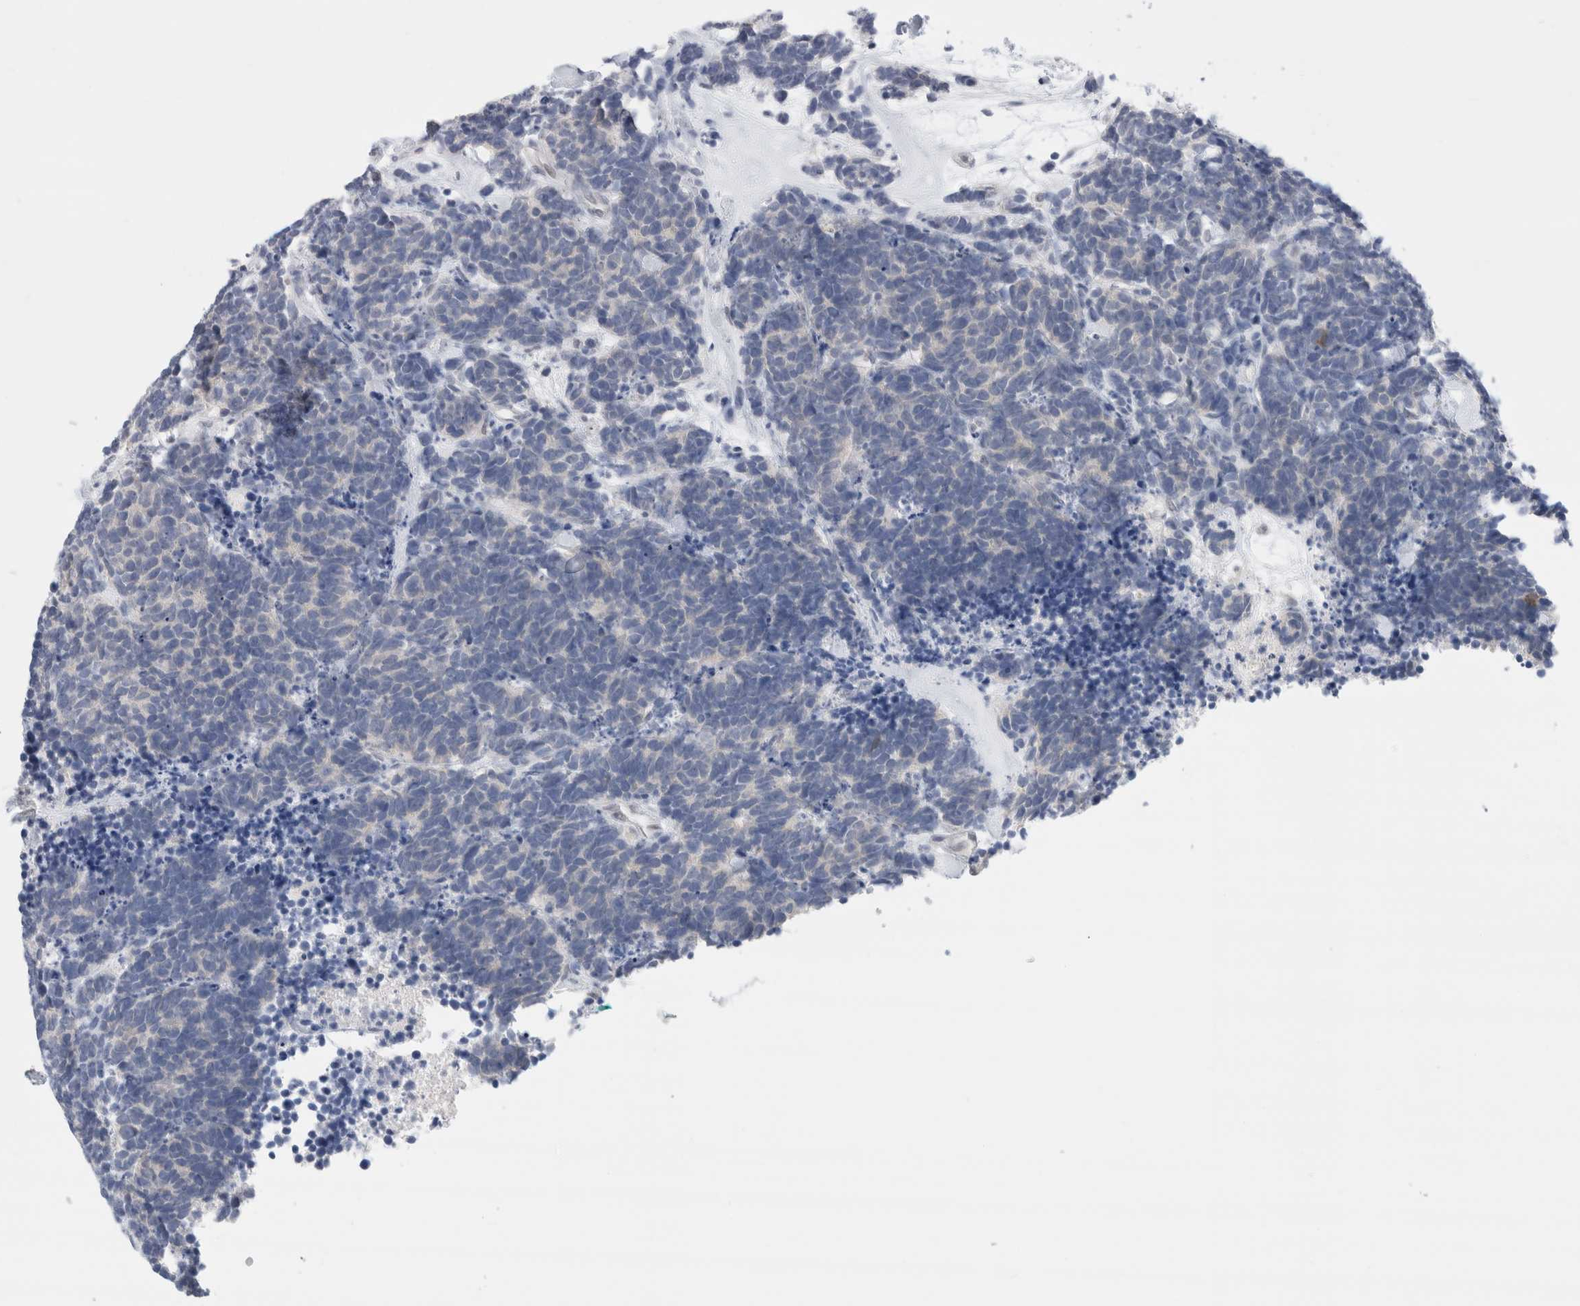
{"staining": {"intensity": "negative", "quantity": "none", "location": "none"}, "tissue": "carcinoid", "cell_type": "Tumor cells", "image_type": "cancer", "snomed": [{"axis": "morphology", "description": "Carcinoma, NOS"}, {"axis": "morphology", "description": "Carcinoid, malignant, NOS"}, {"axis": "topography", "description": "Urinary bladder"}], "caption": "This is a histopathology image of immunohistochemistry (IHC) staining of carcinoid, which shows no staining in tumor cells.", "gene": "SLC22A12", "patient": {"sex": "male", "age": 57}}